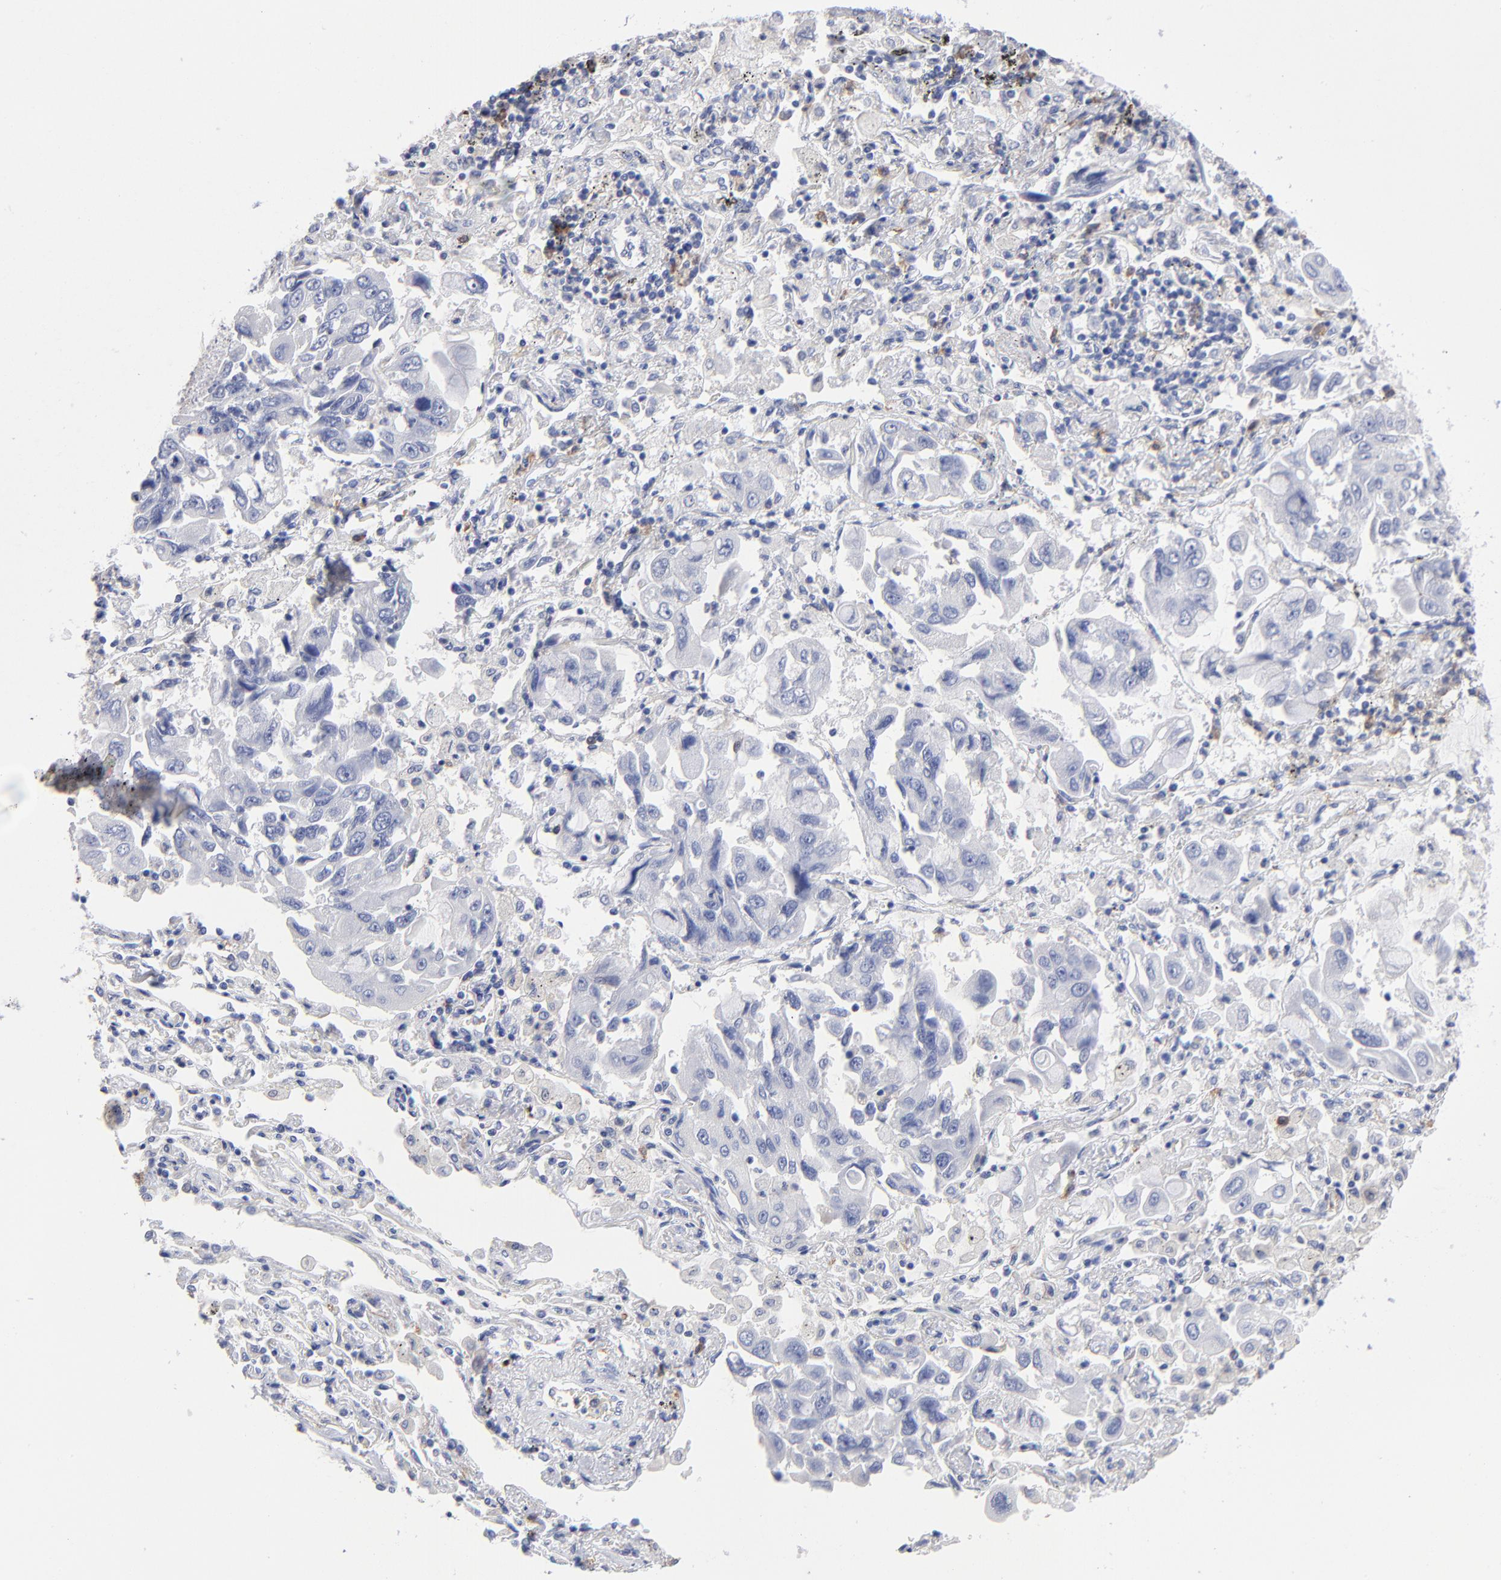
{"staining": {"intensity": "negative", "quantity": "none", "location": "none"}, "tissue": "lung cancer", "cell_type": "Tumor cells", "image_type": "cancer", "snomed": [{"axis": "morphology", "description": "Adenocarcinoma, NOS"}, {"axis": "topography", "description": "Lung"}], "caption": "DAB (3,3'-diaminobenzidine) immunohistochemical staining of lung adenocarcinoma reveals no significant staining in tumor cells.", "gene": "LAT2", "patient": {"sex": "male", "age": 64}}